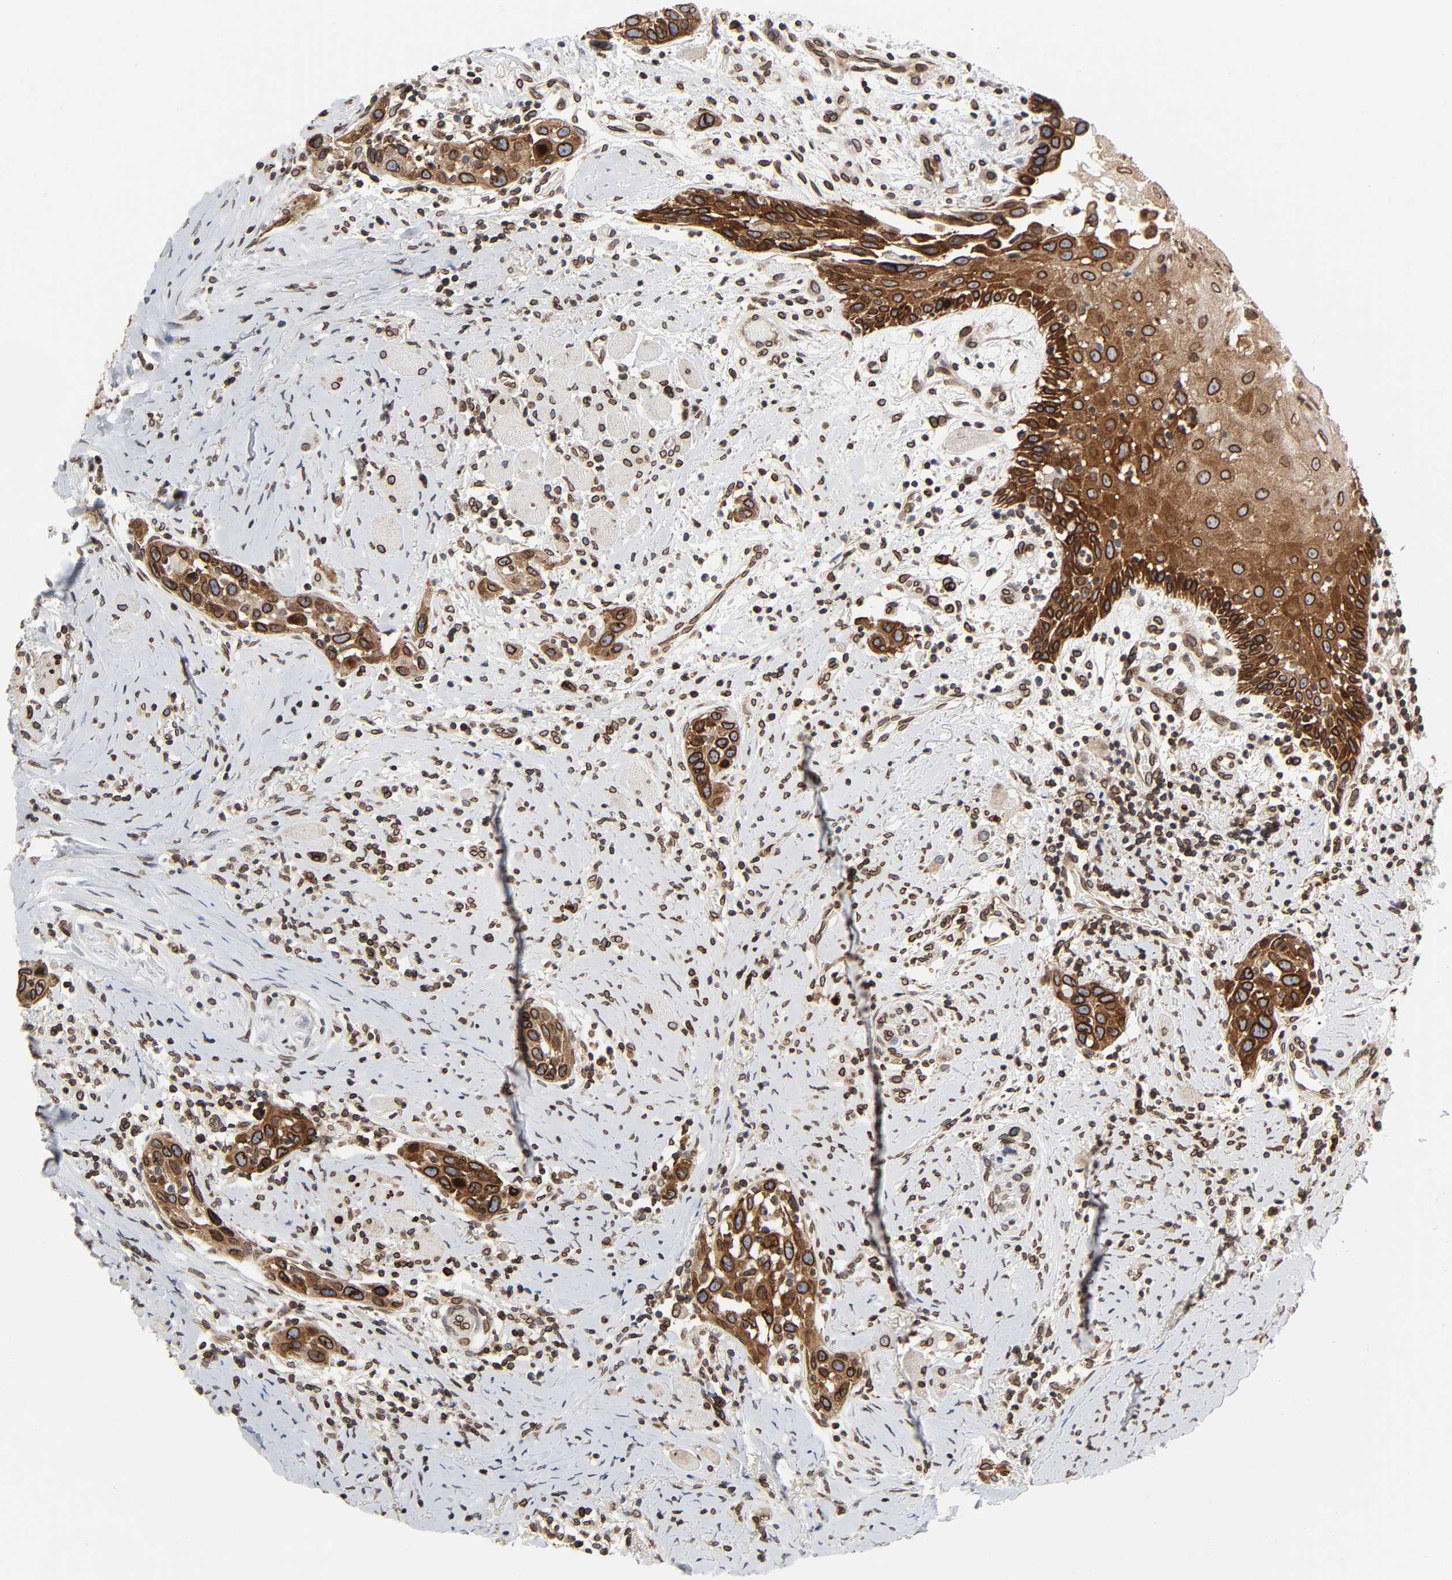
{"staining": {"intensity": "strong", "quantity": ">75%", "location": "cytoplasmic/membranous,nuclear"}, "tissue": "head and neck cancer", "cell_type": "Tumor cells", "image_type": "cancer", "snomed": [{"axis": "morphology", "description": "Squamous cell carcinoma, NOS"}, {"axis": "topography", "description": "Oral tissue"}, {"axis": "topography", "description": "Head-Neck"}], "caption": "Human squamous cell carcinoma (head and neck) stained with a brown dye demonstrates strong cytoplasmic/membranous and nuclear positive expression in approximately >75% of tumor cells.", "gene": "RANGAP1", "patient": {"sex": "female", "age": 50}}